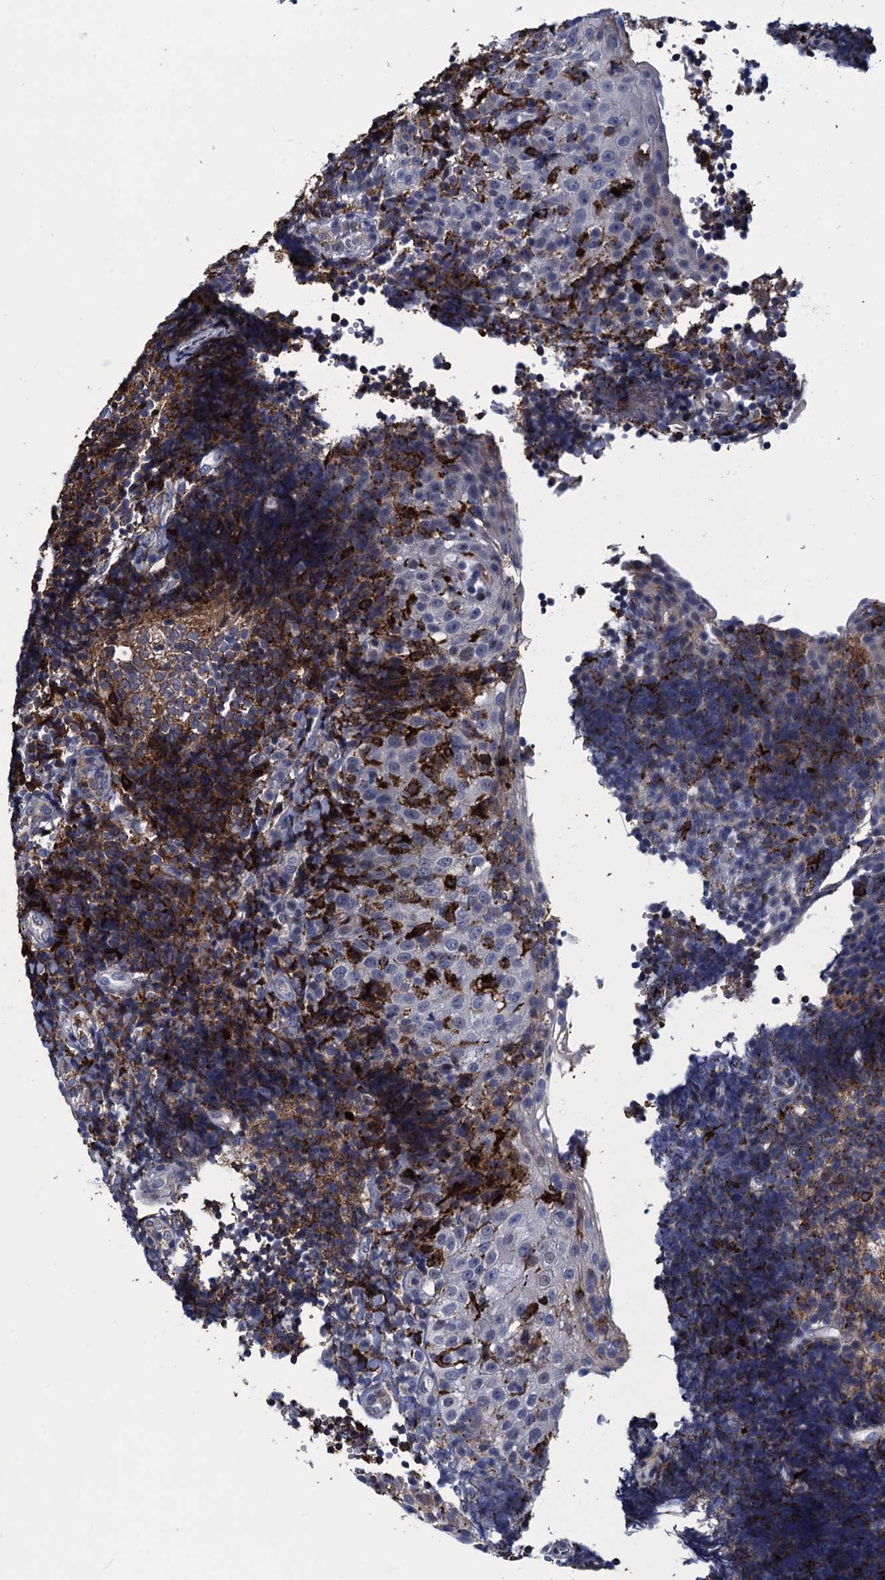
{"staining": {"intensity": "moderate", "quantity": "25%-75%", "location": "cytoplasmic/membranous"}, "tissue": "tonsil", "cell_type": "Germinal center cells", "image_type": "normal", "snomed": [{"axis": "morphology", "description": "Normal tissue, NOS"}, {"axis": "topography", "description": "Tonsil"}], "caption": "Brown immunohistochemical staining in normal human tonsil shows moderate cytoplasmic/membranous positivity in approximately 25%-75% of germinal center cells. The staining was performed using DAB, with brown indicating positive protein expression. Nuclei are stained blue with hematoxylin.", "gene": "DNHD1", "patient": {"sex": "female", "age": 40}}